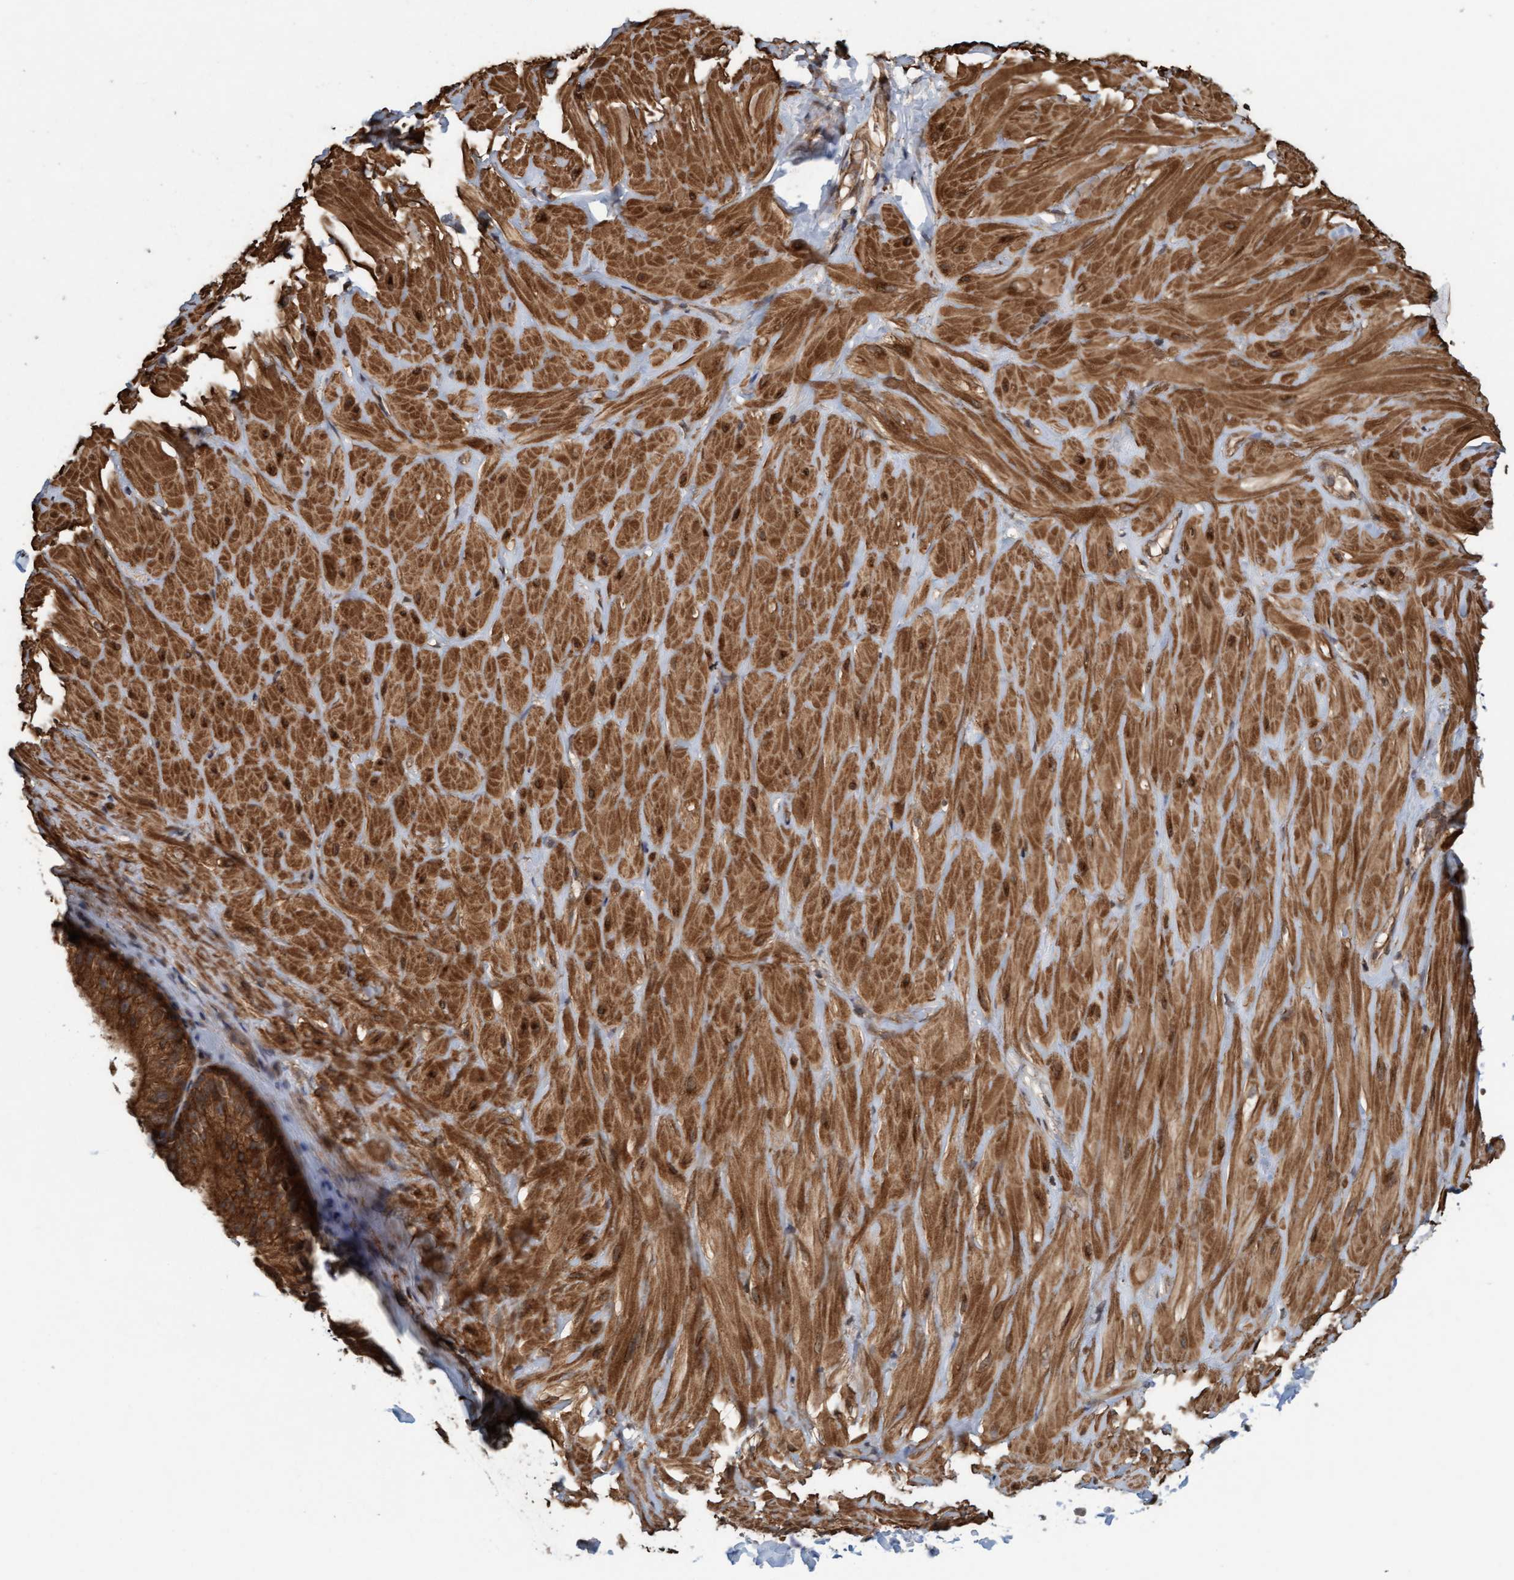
{"staining": {"intensity": "moderate", "quantity": ">75%", "location": "cytoplasmic/membranous"}, "tissue": "adipose tissue", "cell_type": "Adipocytes", "image_type": "normal", "snomed": [{"axis": "morphology", "description": "Normal tissue, NOS"}, {"axis": "topography", "description": "Adipose tissue"}, {"axis": "topography", "description": "Vascular tissue"}, {"axis": "topography", "description": "Peripheral nerve tissue"}], "caption": "Approximately >75% of adipocytes in unremarkable adipose tissue show moderate cytoplasmic/membranous protein staining as visualized by brown immunohistochemical staining.", "gene": "FXR2", "patient": {"sex": "male", "age": 25}}